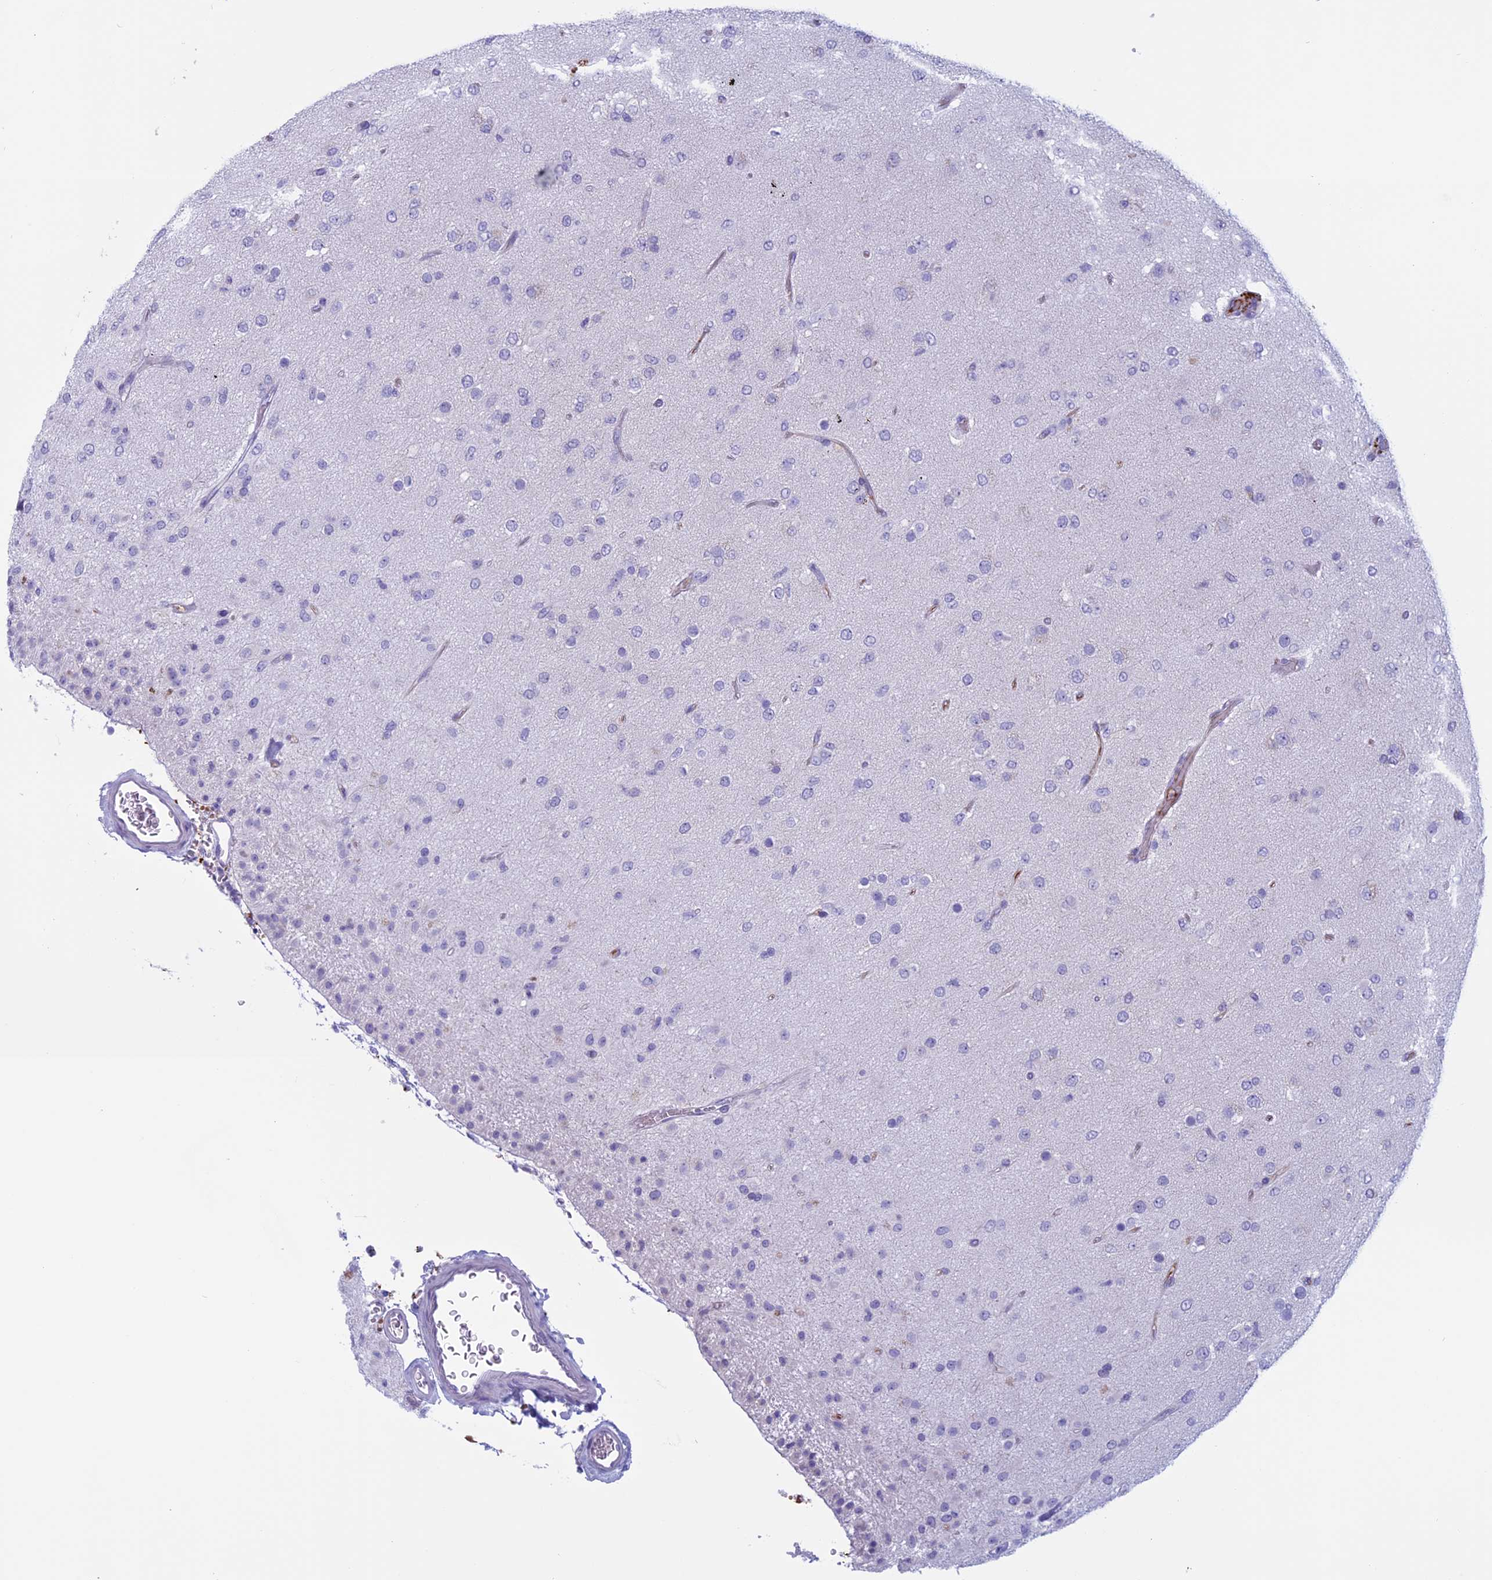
{"staining": {"intensity": "negative", "quantity": "none", "location": "none"}, "tissue": "glioma", "cell_type": "Tumor cells", "image_type": "cancer", "snomed": [{"axis": "morphology", "description": "Glioma, malignant, Low grade"}, {"axis": "topography", "description": "Brain"}], "caption": "A micrograph of malignant glioma (low-grade) stained for a protein displays no brown staining in tumor cells.", "gene": "ANGPTL2", "patient": {"sex": "male", "age": 65}}